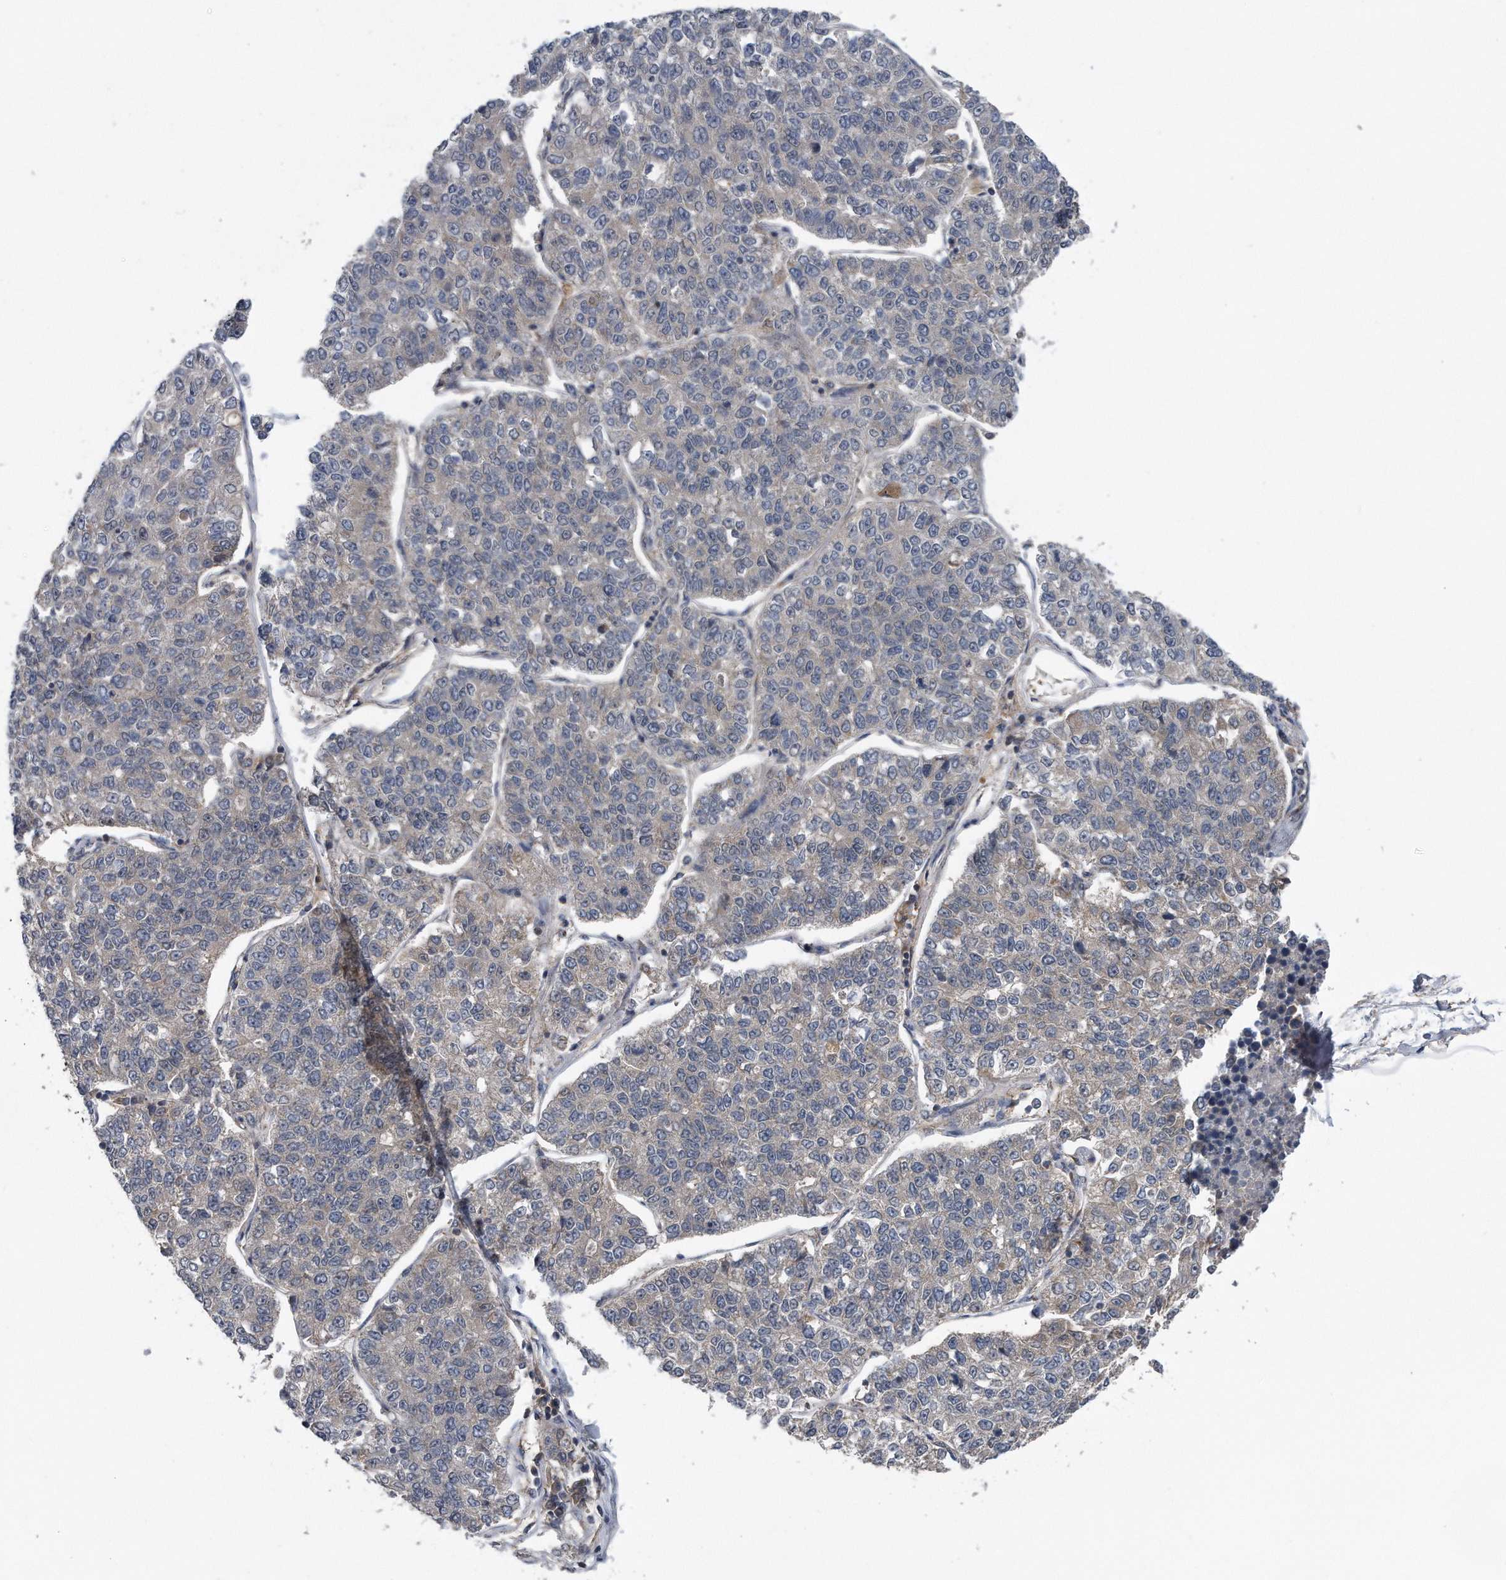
{"staining": {"intensity": "negative", "quantity": "none", "location": "none"}, "tissue": "lung cancer", "cell_type": "Tumor cells", "image_type": "cancer", "snomed": [{"axis": "morphology", "description": "Adenocarcinoma, NOS"}, {"axis": "topography", "description": "Lung"}], "caption": "Immunohistochemical staining of lung cancer reveals no significant staining in tumor cells.", "gene": "ALPK2", "patient": {"sex": "male", "age": 49}}